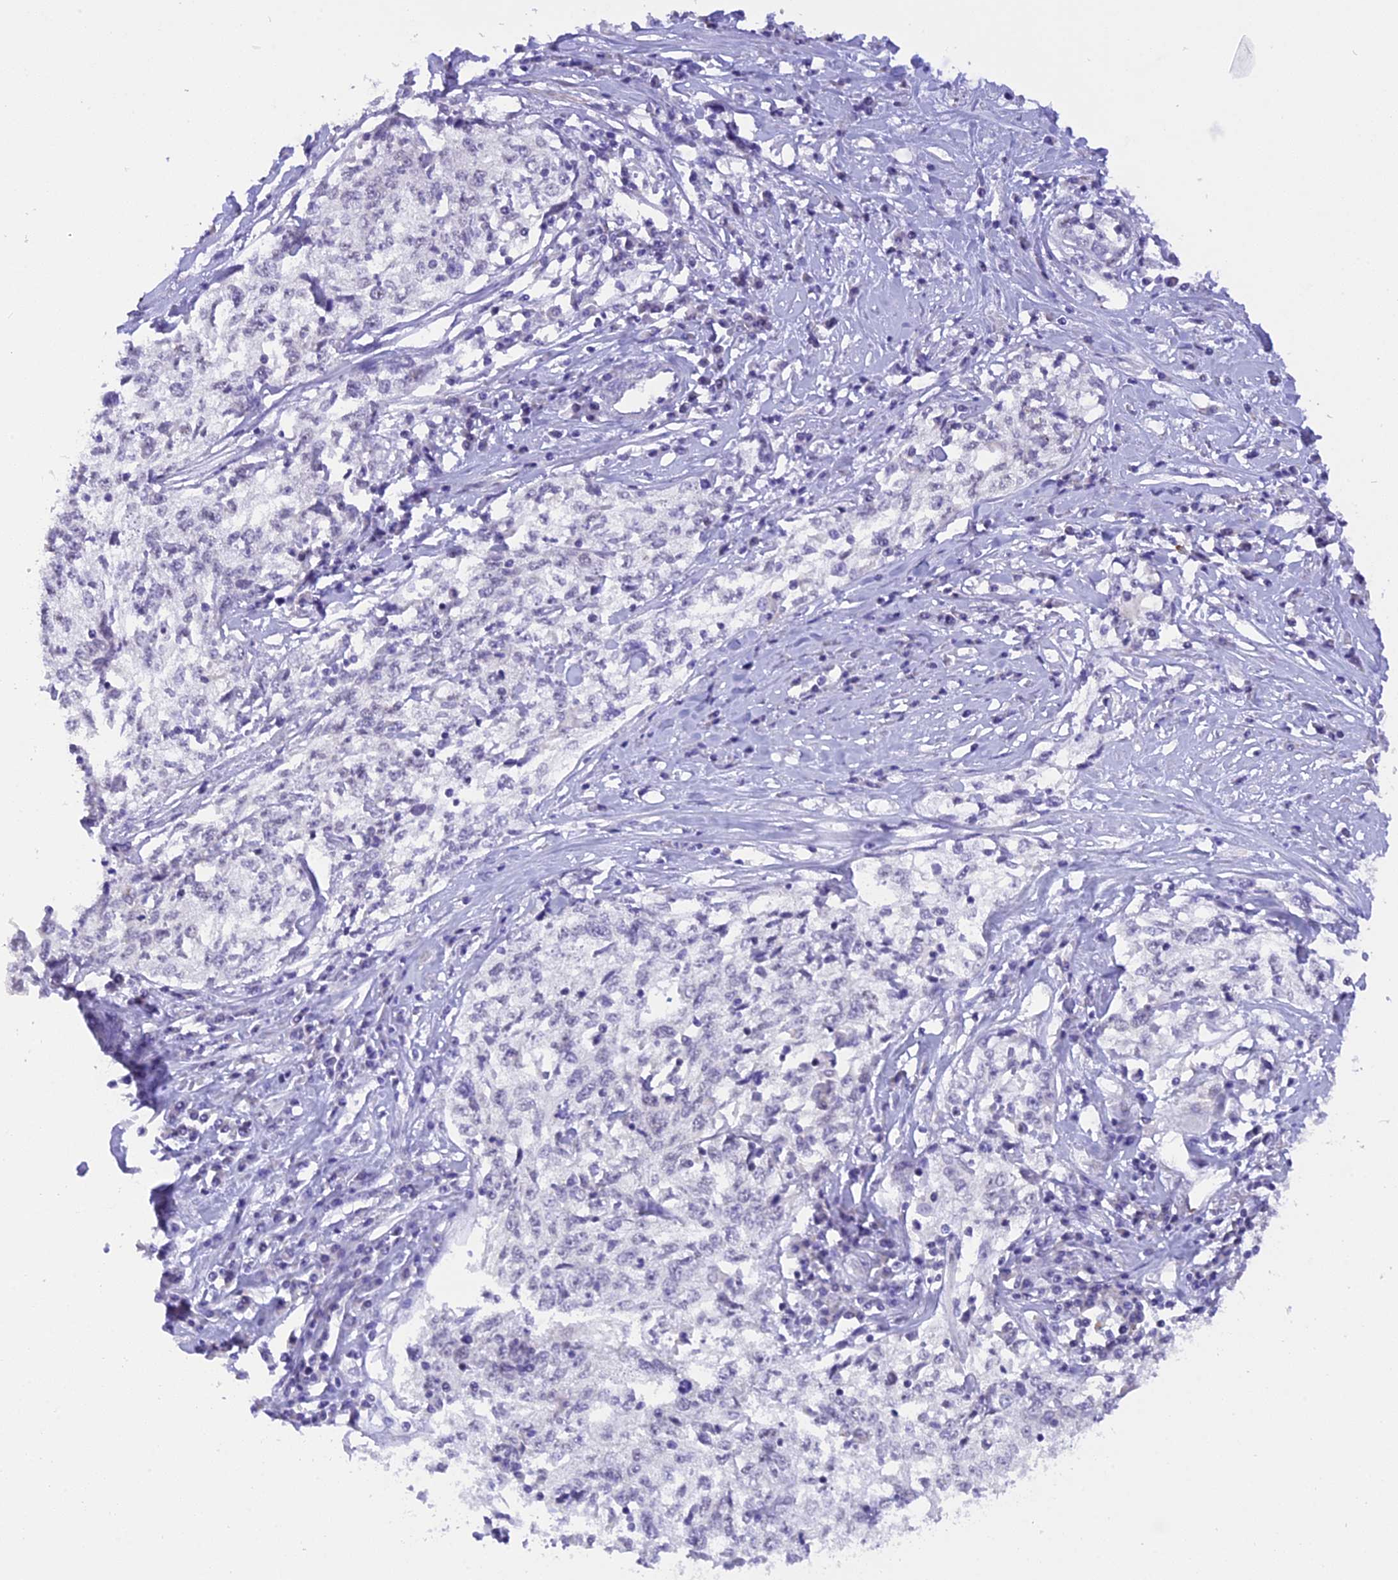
{"staining": {"intensity": "negative", "quantity": "none", "location": "none"}, "tissue": "cervical cancer", "cell_type": "Tumor cells", "image_type": "cancer", "snomed": [{"axis": "morphology", "description": "Squamous cell carcinoma, NOS"}, {"axis": "topography", "description": "Cervix"}], "caption": "There is no significant expression in tumor cells of cervical cancer (squamous cell carcinoma). (DAB (3,3'-diaminobenzidine) immunohistochemistry, high magnification).", "gene": "AHSP", "patient": {"sex": "female", "age": 57}}